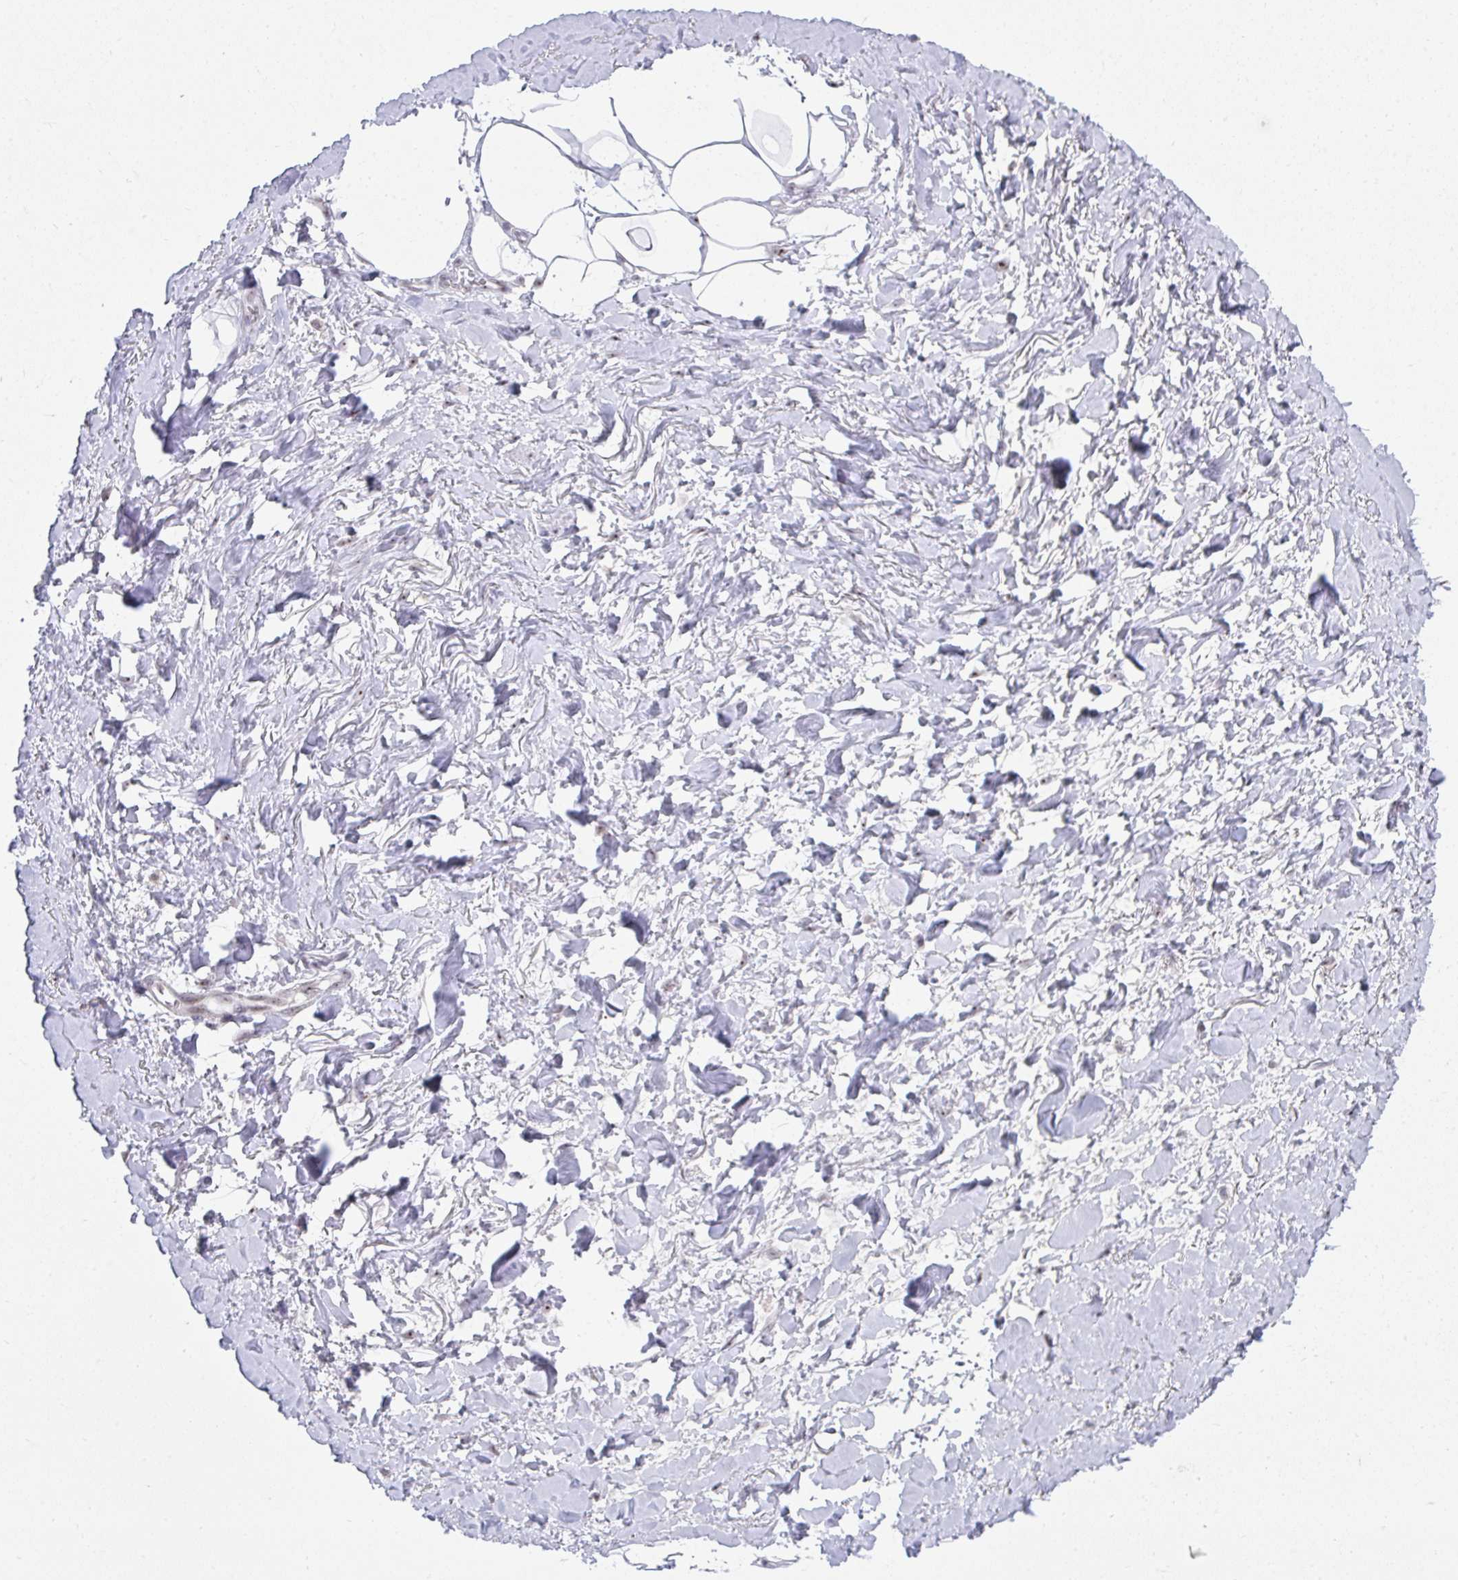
{"staining": {"intensity": "negative", "quantity": "none", "location": "none"}, "tissue": "adipose tissue", "cell_type": "Adipocytes", "image_type": "normal", "snomed": [{"axis": "morphology", "description": "Normal tissue, NOS"}, {"axis": "topography", "description": "Vagina"}, {"axis": "topography", "description": "Peripheral nerve tissue"}], "caption": "Immunohistochemistry photomicrograph of unremarkable adipose tissue: adipose tissue stained with DAB exhibits no significant protein positivity in adipocytes. The staining was performed using DAB (3,3'-diaminobenzidine) to visualize the protein expression in brown, while the nuclei were stained in blue with hematoxylin (Magnification: 20x).", "gene": "HIRA", "patient": {"sex": "female", "age": 71}}